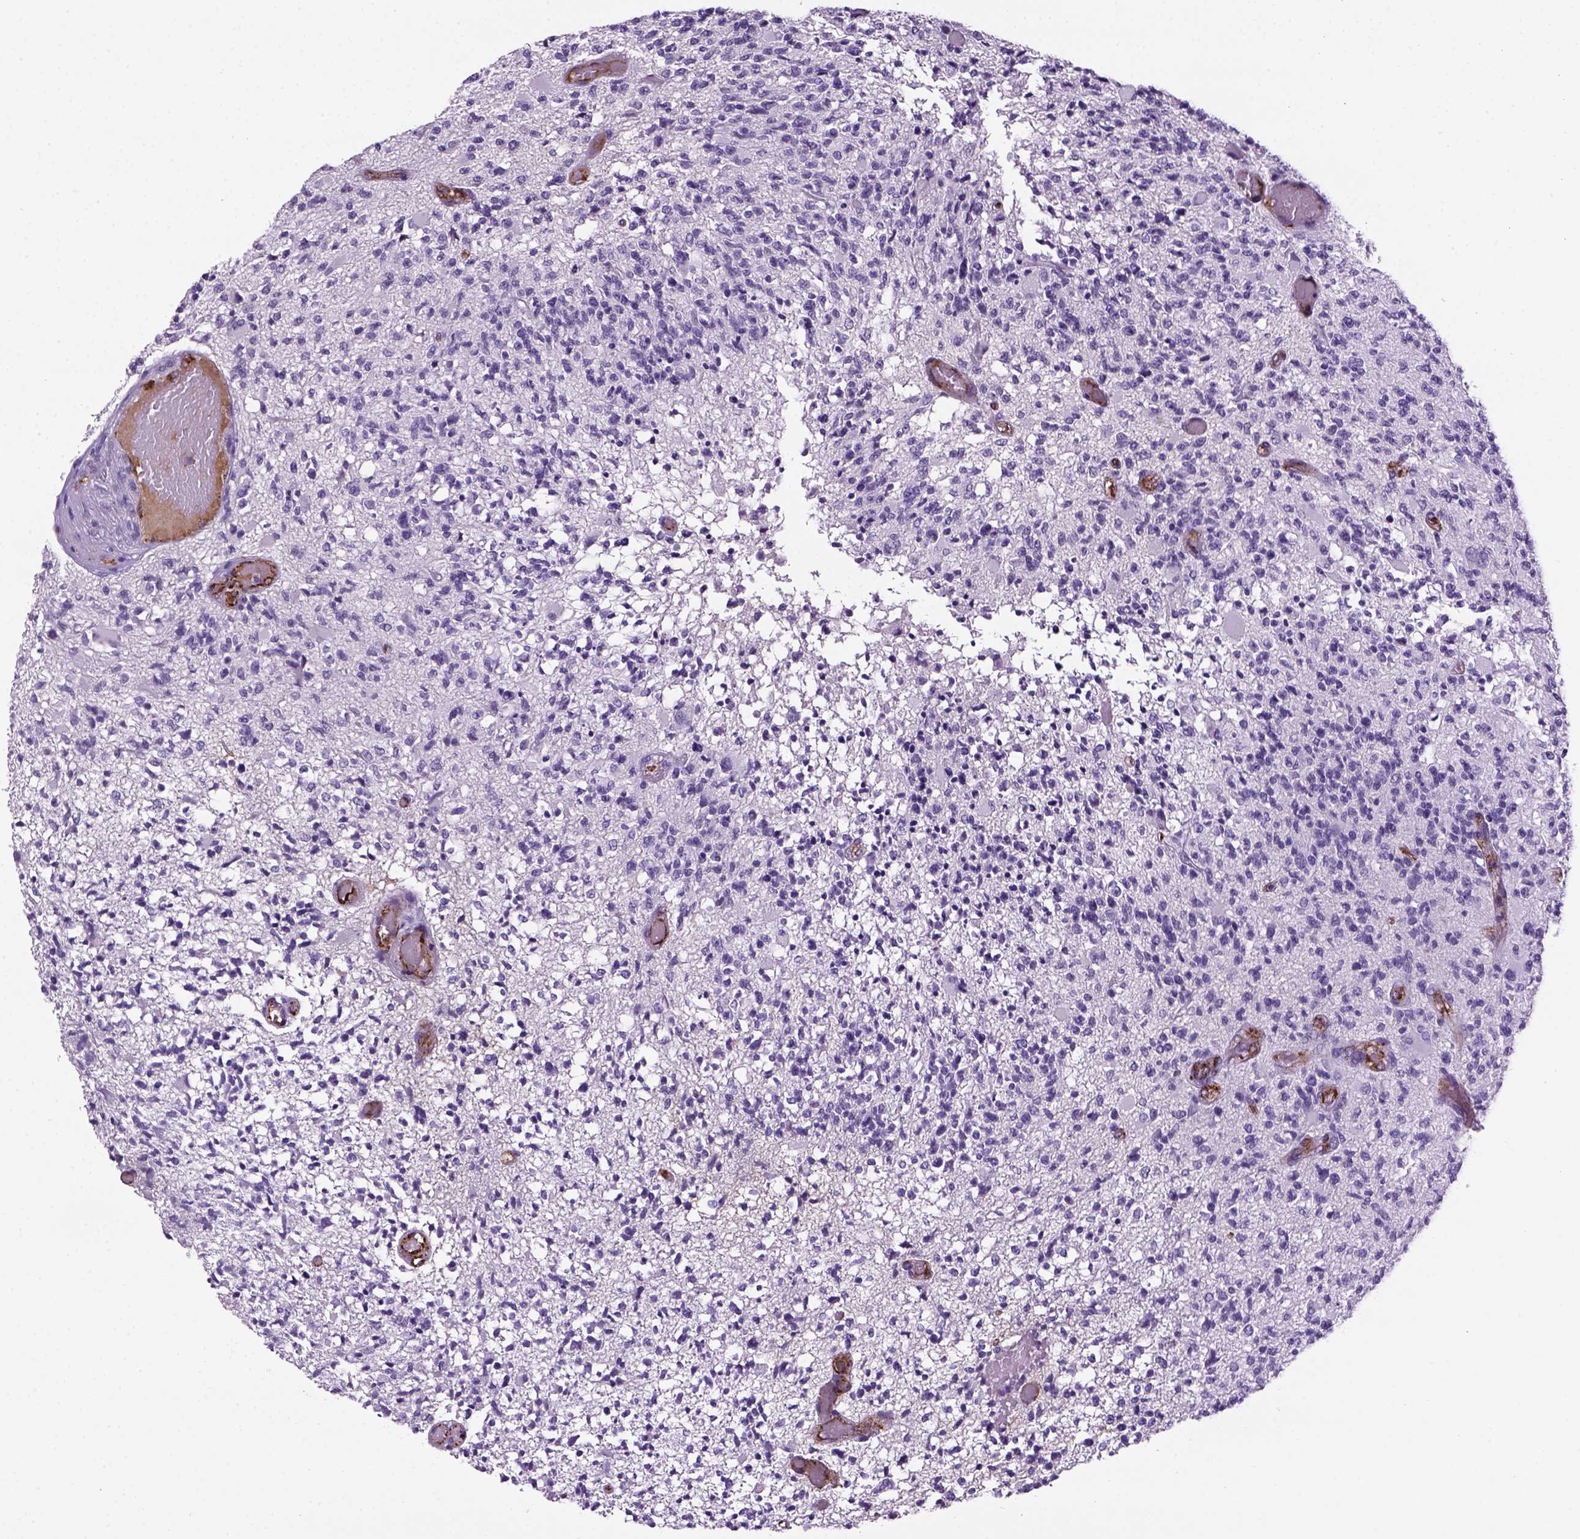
{"staining": {"intensity": "negative", "quantity": "none", "location": "none"}, "tissue": "glioma", "cell_type": "Tumor cells", "image_type": "cancer", "snomed": [{"axis": "morphology", "description": "Glioma, malignant, High grade"}, {"axis": "topography", "description": "Brain"}], "caption": "Immunohistochemistry photomicrograph of neoplastic tissue: glioma stained with DAB exhibits no significant protein staining in tumor cells.", "gene": "VWF", "patient": {"sex": "female", "age": 63}}